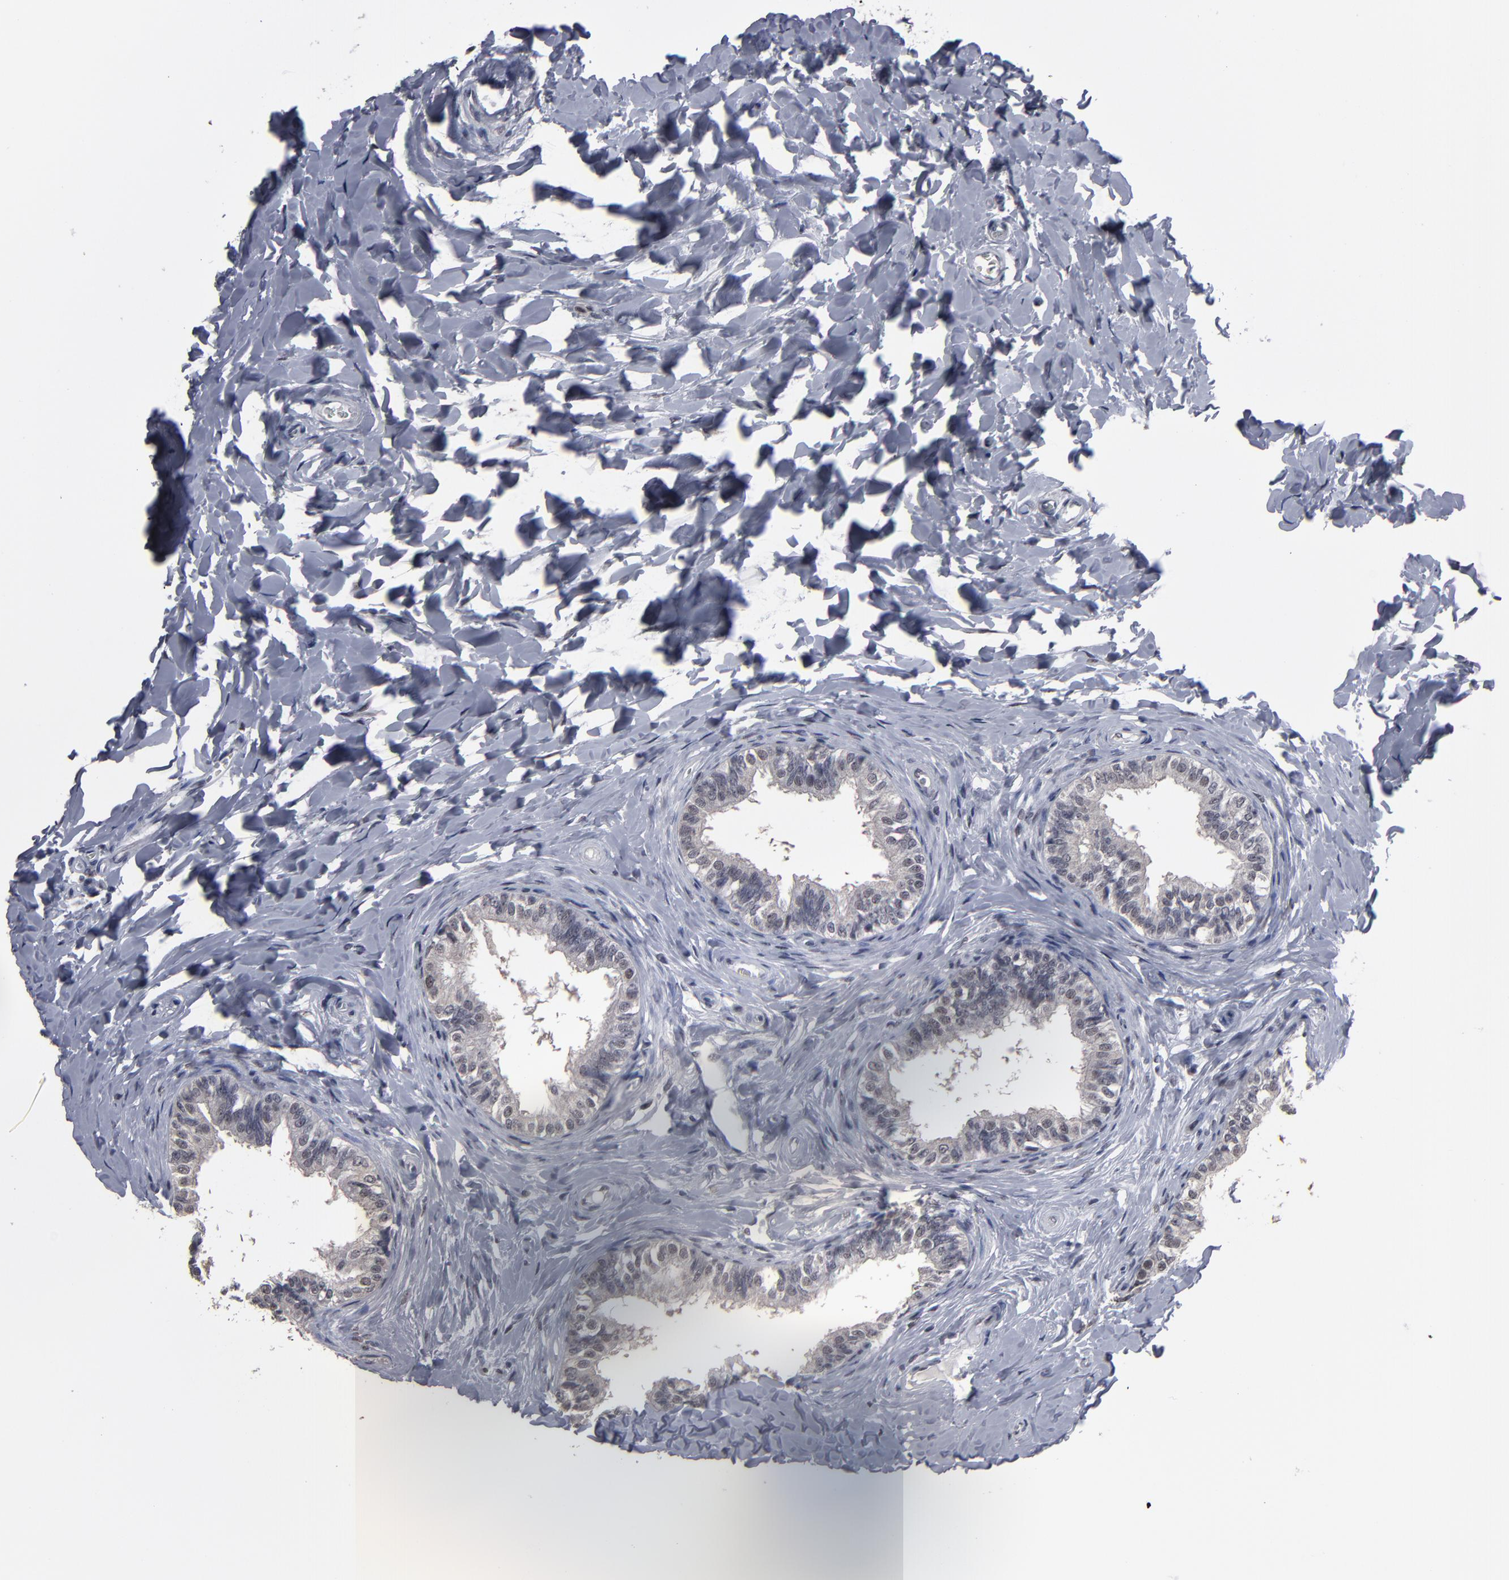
{"staining": {"intensity": "weak", "quantity": "25%-75%", "location": "cytoplasmic/membranous"}, "tissue": "epididymis", "cell_type": "Glandular cells", "image_type": "normal", "snomed": [{"axis": "morphology", "description": "Normal tissue, NOS"}, {"axis": "topography", "description": "Soft tissue"}, {"axis": "topography", "description": "Epididymis"}], "caption": "Immunohistochemistry (IHC) of unremarkable epididymis displays low levels of weak cytoplasmic/membranous staining in approximately 25%-75% of glandular cells.", "gene": "SSRP1", "patient": {"sex": "male", "age": 26}}